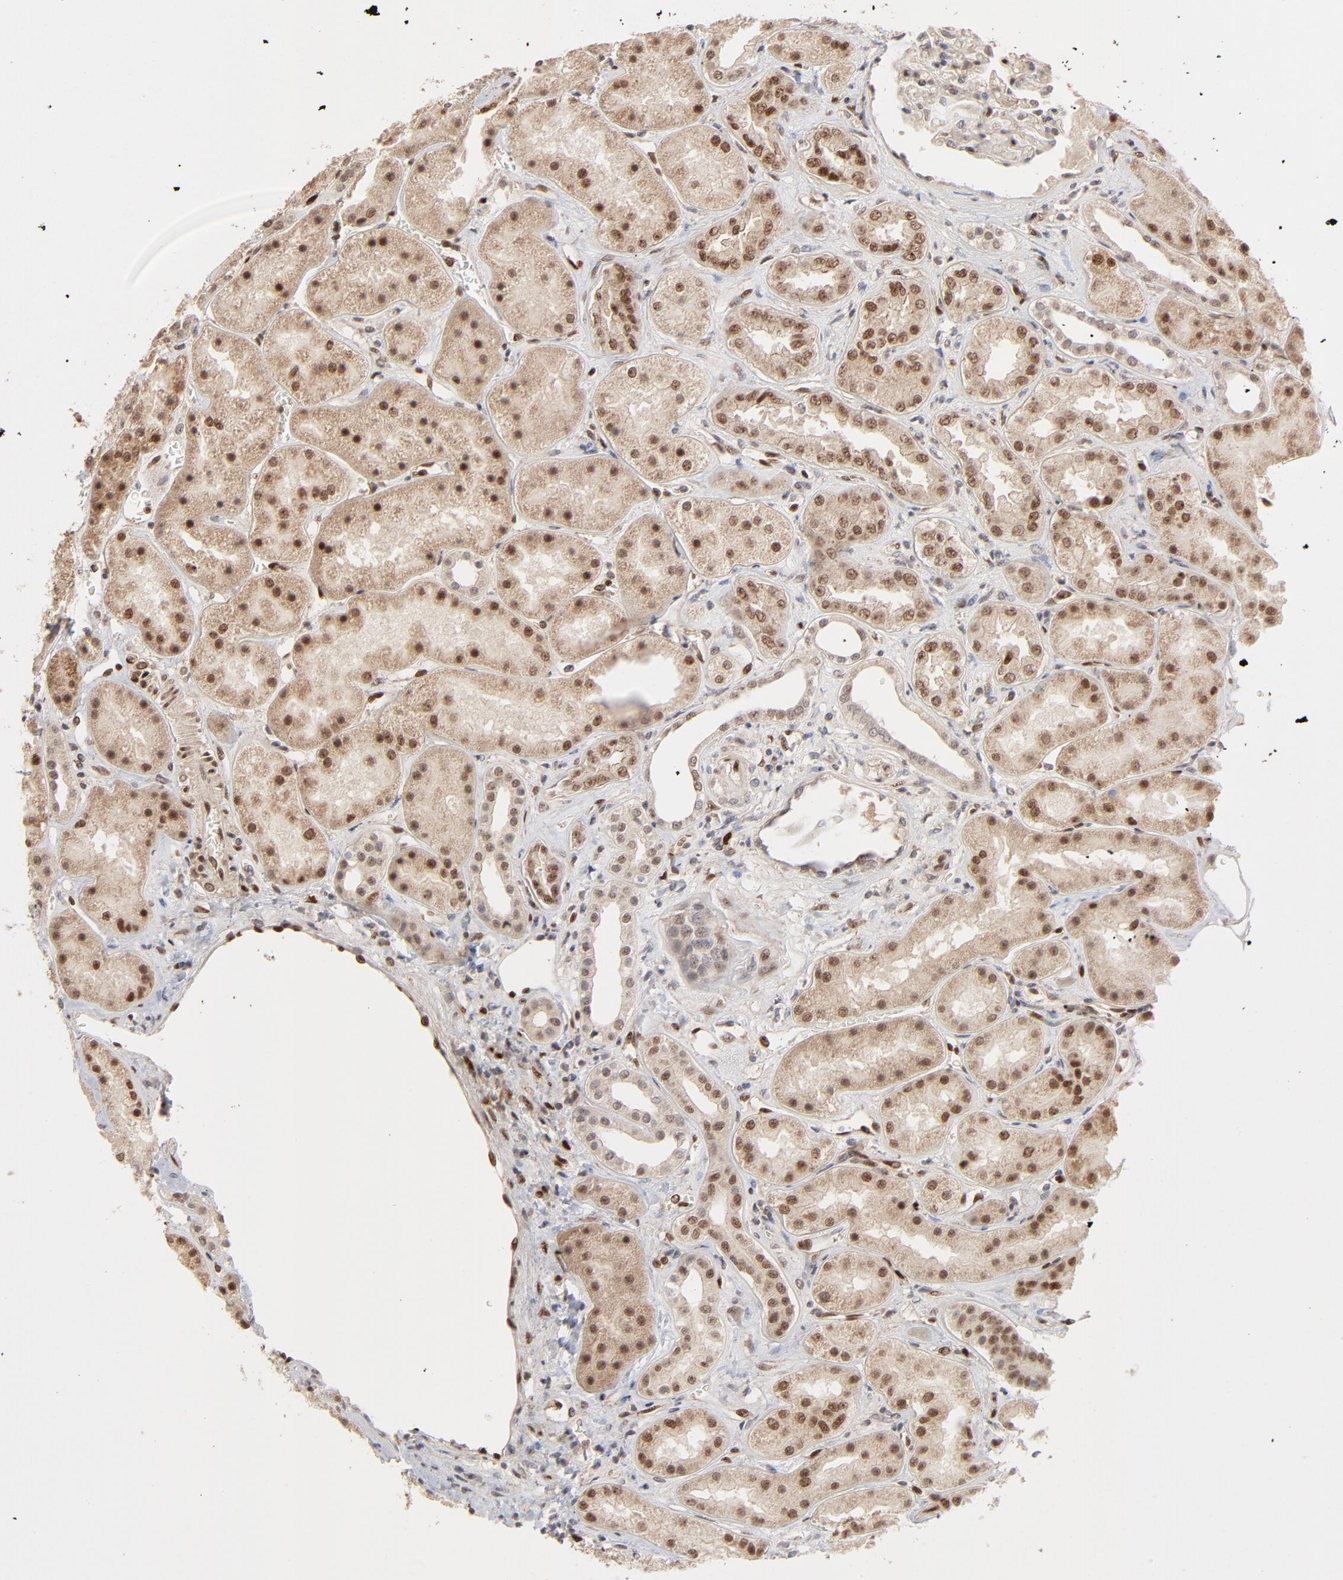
{"staining": {"intensity": "moderate", "quantity": "<25%", "location": "nuclear"}, "tissue": "kidney", "cell_type": "Cells in glomeruli", "image_type": "normal", "snomed": [{"axis": "morphology", "description": "Normal tissue, NOS"}, {"axis": "topography", "description": "Kidney"}], "caption": "DAB immunohistochemical staining of normal kidney demonstrates moderate nuclear protein staining in about <25% of cells in glomeruli.", "gene": "NFIB", "patient": {"sex": "male", "age": 28}}